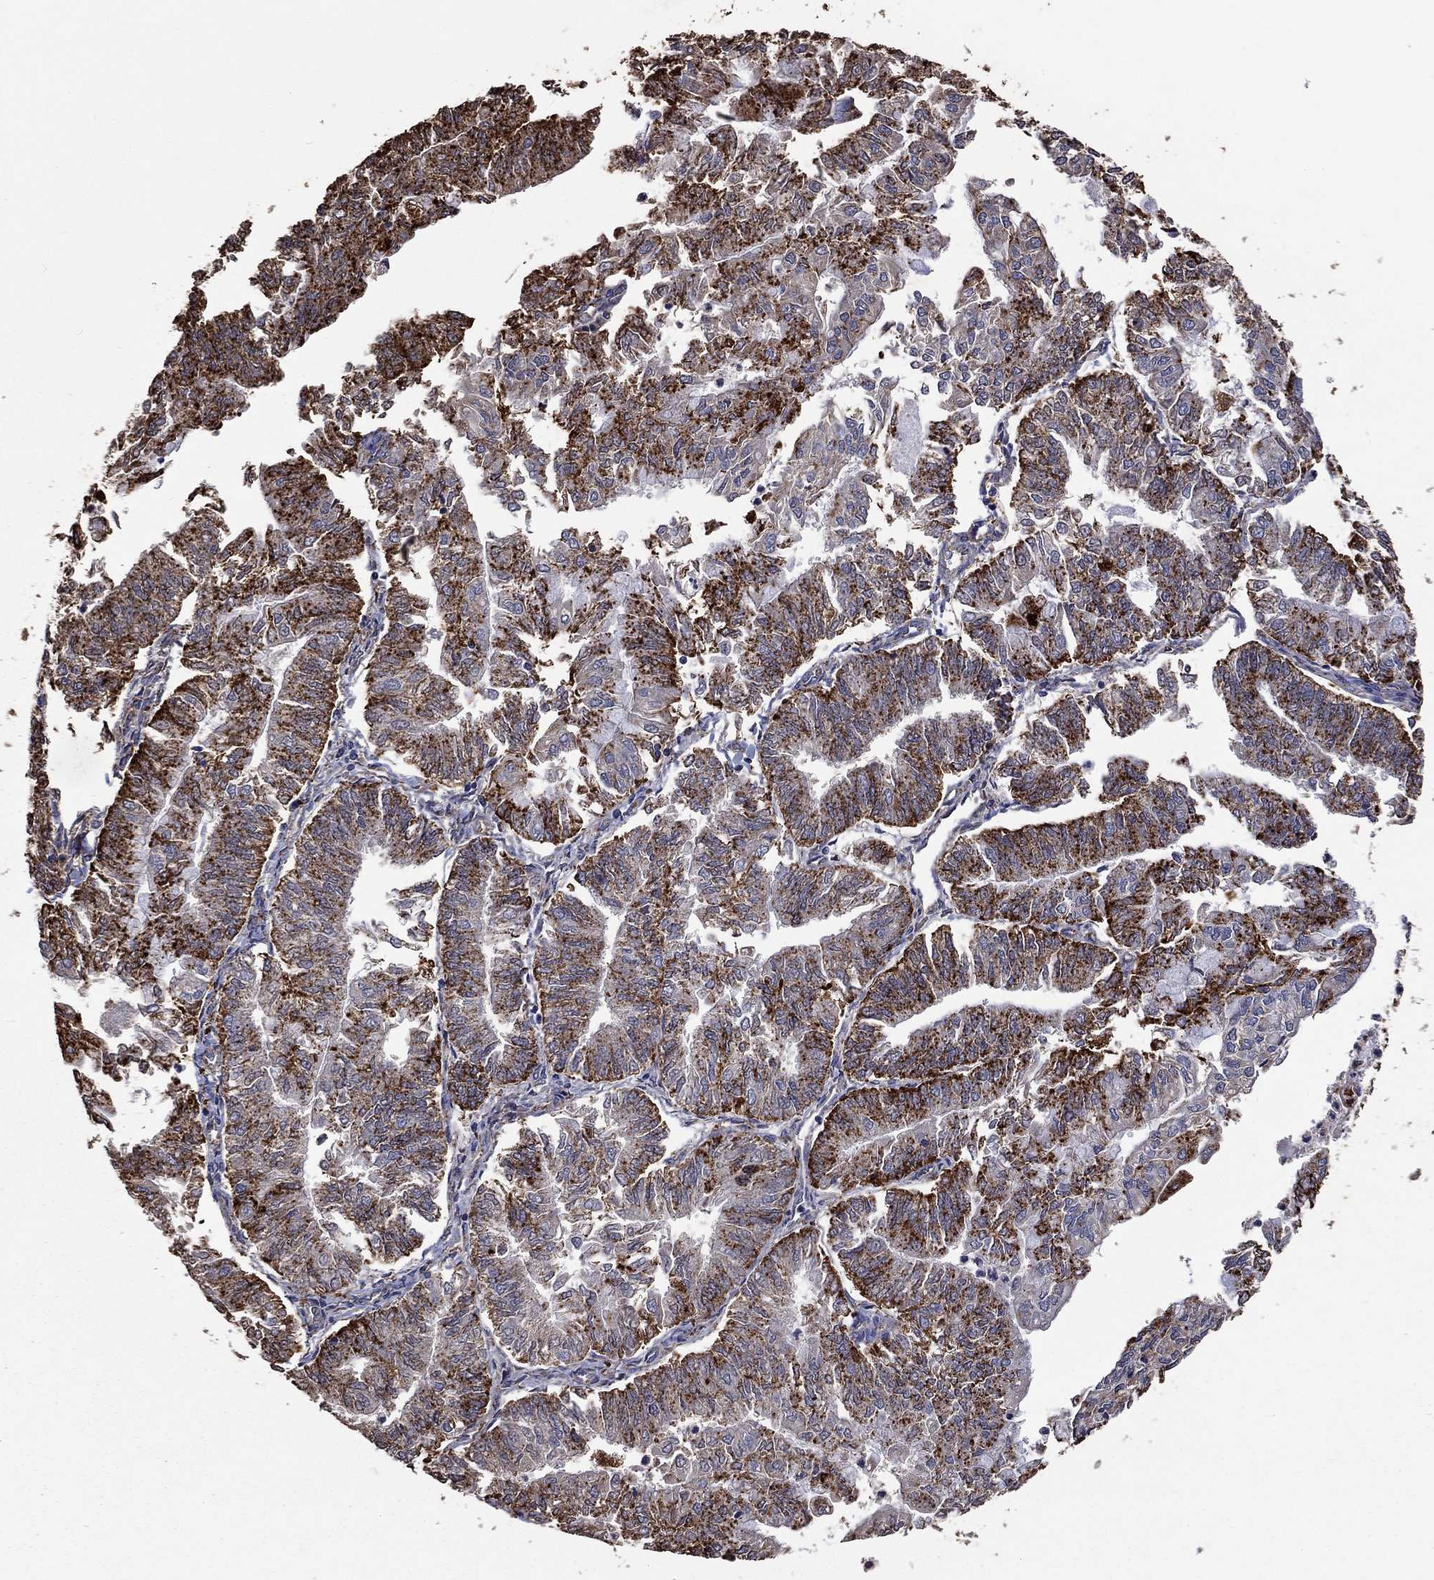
{"staining": {"intensity": "strong", "quantity": ">75%", "location": "cytoplasmic/membranous"}, "tissue": "endometrial cancer", "cell_type": "Tumor cells", "image_type": "cancer", "snomed": [{"axis": "morphology", "description": "Adenocarcinoma, NOS"}, {"axis": "topography", "description": "Endometrium"}], "caption": "Strong cytoplasmic/membranous protein expression is appreciated in about >75% of tumor cells in endometrial cancer (adenocarcinoma). (Brightfield microscopy of DAB IHC at high magnification).", "gene": "CTSB", "patient": {"sex": "female", "age": 59}}